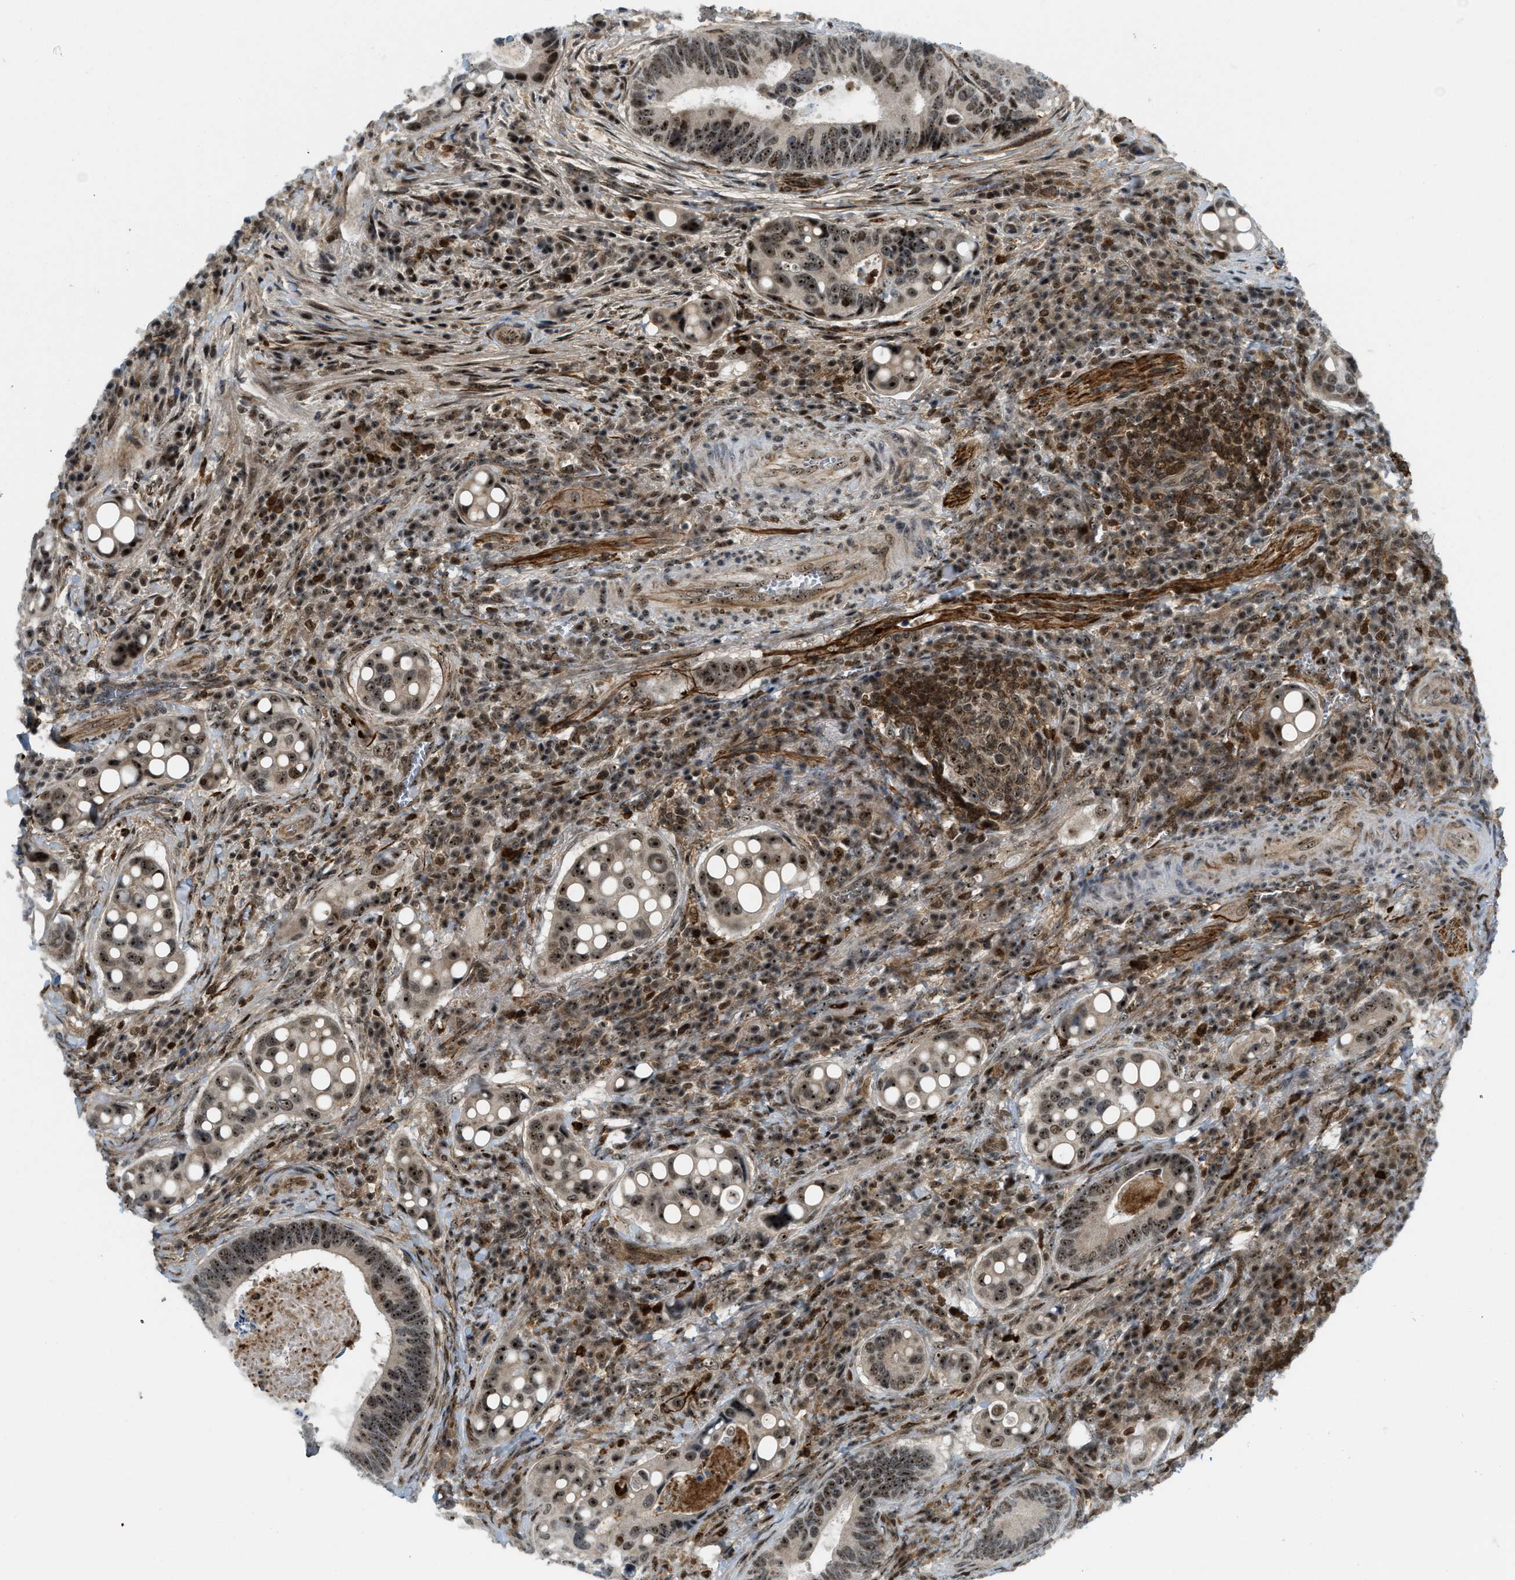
{"staining": {"intensity": "moderate", "quantity": ">75%", "location": "nuclear"}, "tissue": "colorectal cancer", "cell_type": "Tumor cells", "image_type": "cancer", "snomed": [{"axis": "morphology", "description": "Inflammation, NOS"}, {"axis": "morphology", "description": "Adenocarcinoma, NOS"}, {"axis": "topography", "description": "Colon"}], "caption": "This histopathology image exhibits IHC staining of colorectal adenocarcinoma, with medium moderate nuclear staining in approximately >75% of tumor cells.", "gene": "E2F1", "patient": {"sex": "male", "age": 72}}